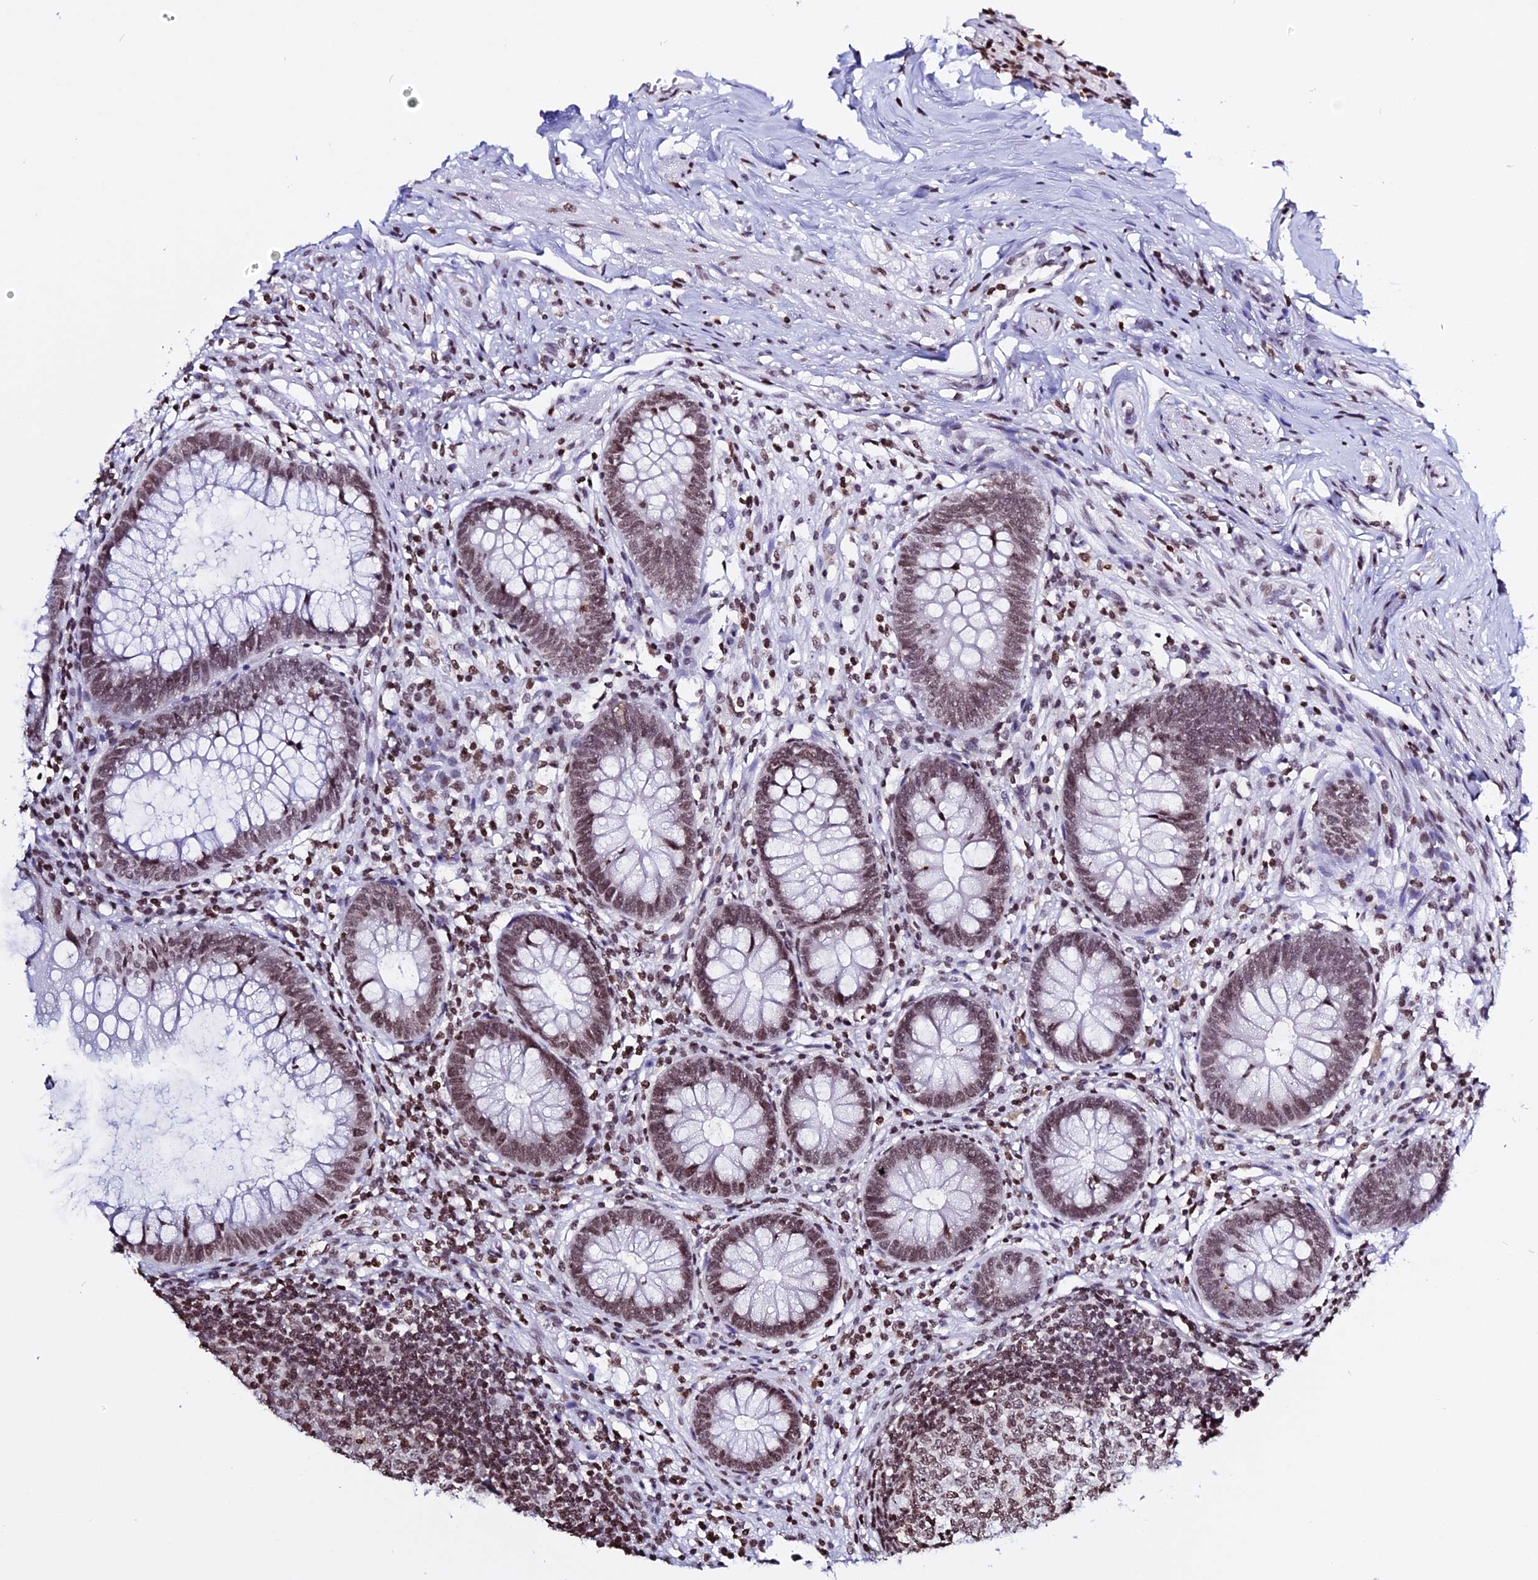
{"staining": {"intensity": "moderate", "quantity": ">75%", "location": "nuclear"}, "tissue": "appendix", "cell_type": "Glandular cells", "image_type": "normal", "snomed": [{"axis": "morphology", "description": "Normal tissue, NOS"}, {"axis": "topography", "description": "Appendix"}], "caption": "Immunohistochemistry (IHC) photomicrograph of unremarkable appendix: human appendix stained using immunohistochemistry (IHC) exhibits medium levels of moderate protein expression localized specifically in the nuclear of glandular cells, appearing as a nuclear brown color.", "gene": "ENSG00000282988", "patient": {"sex": "male", "age": 56}}